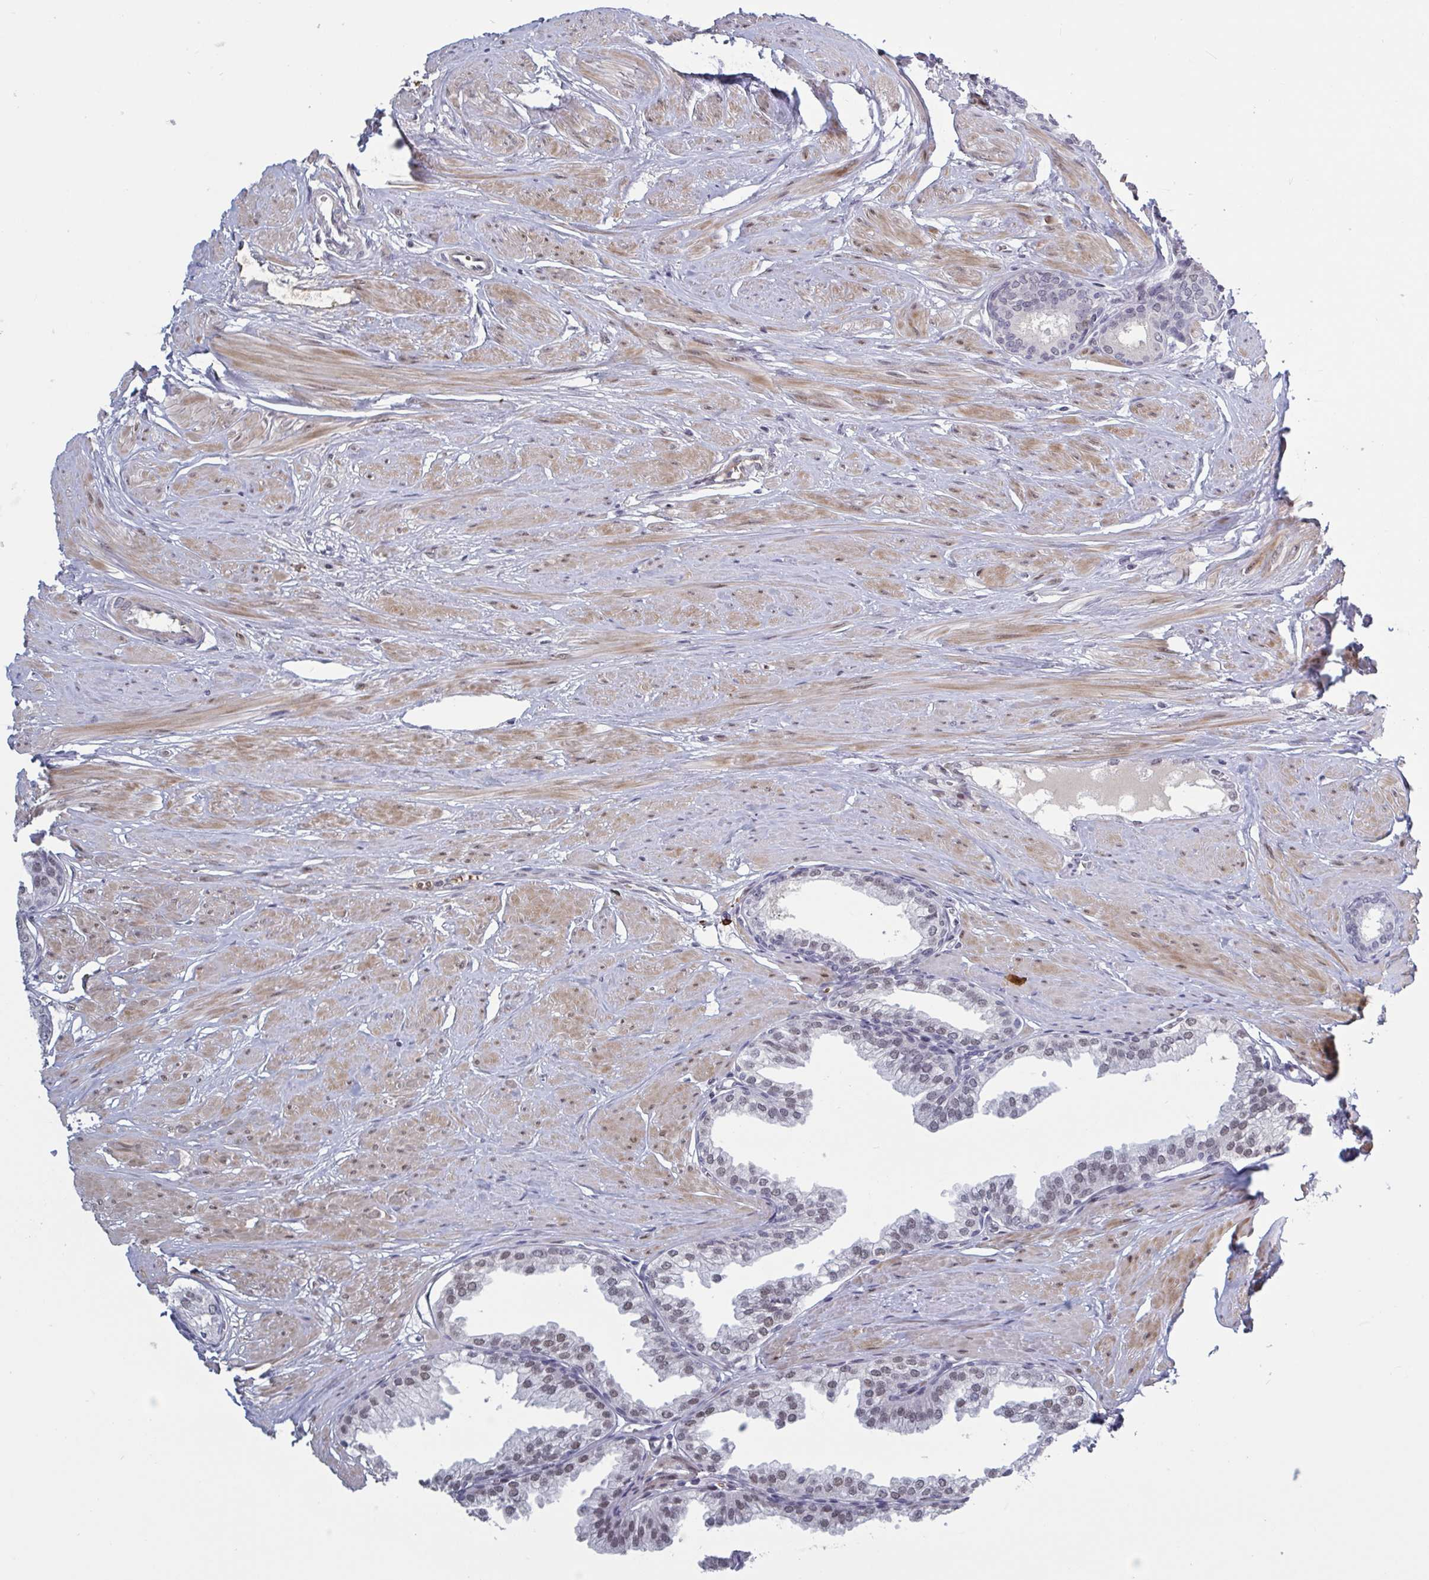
{"staining": {"intensity": "moderate", "quantity": ">75%", "location": "nuclear"}, "tissue": "prostate", "cell_type": "Glandular cells", "image_type": "normal", "snomed": [{"axis": "morphology", "description": "Normal tissue, NOS"}, {"axis": "topography", "description": "Prostate"}, {"axis": "topography", "description": "Peripheral nerve tissue"}], "caption": "Protein staining displays moderate nuclear staining in approximately >75% of glandular cells in unremarkable prostate.", "gene": "BCL7B", "patient": {"sex": "male", "age": 55}}